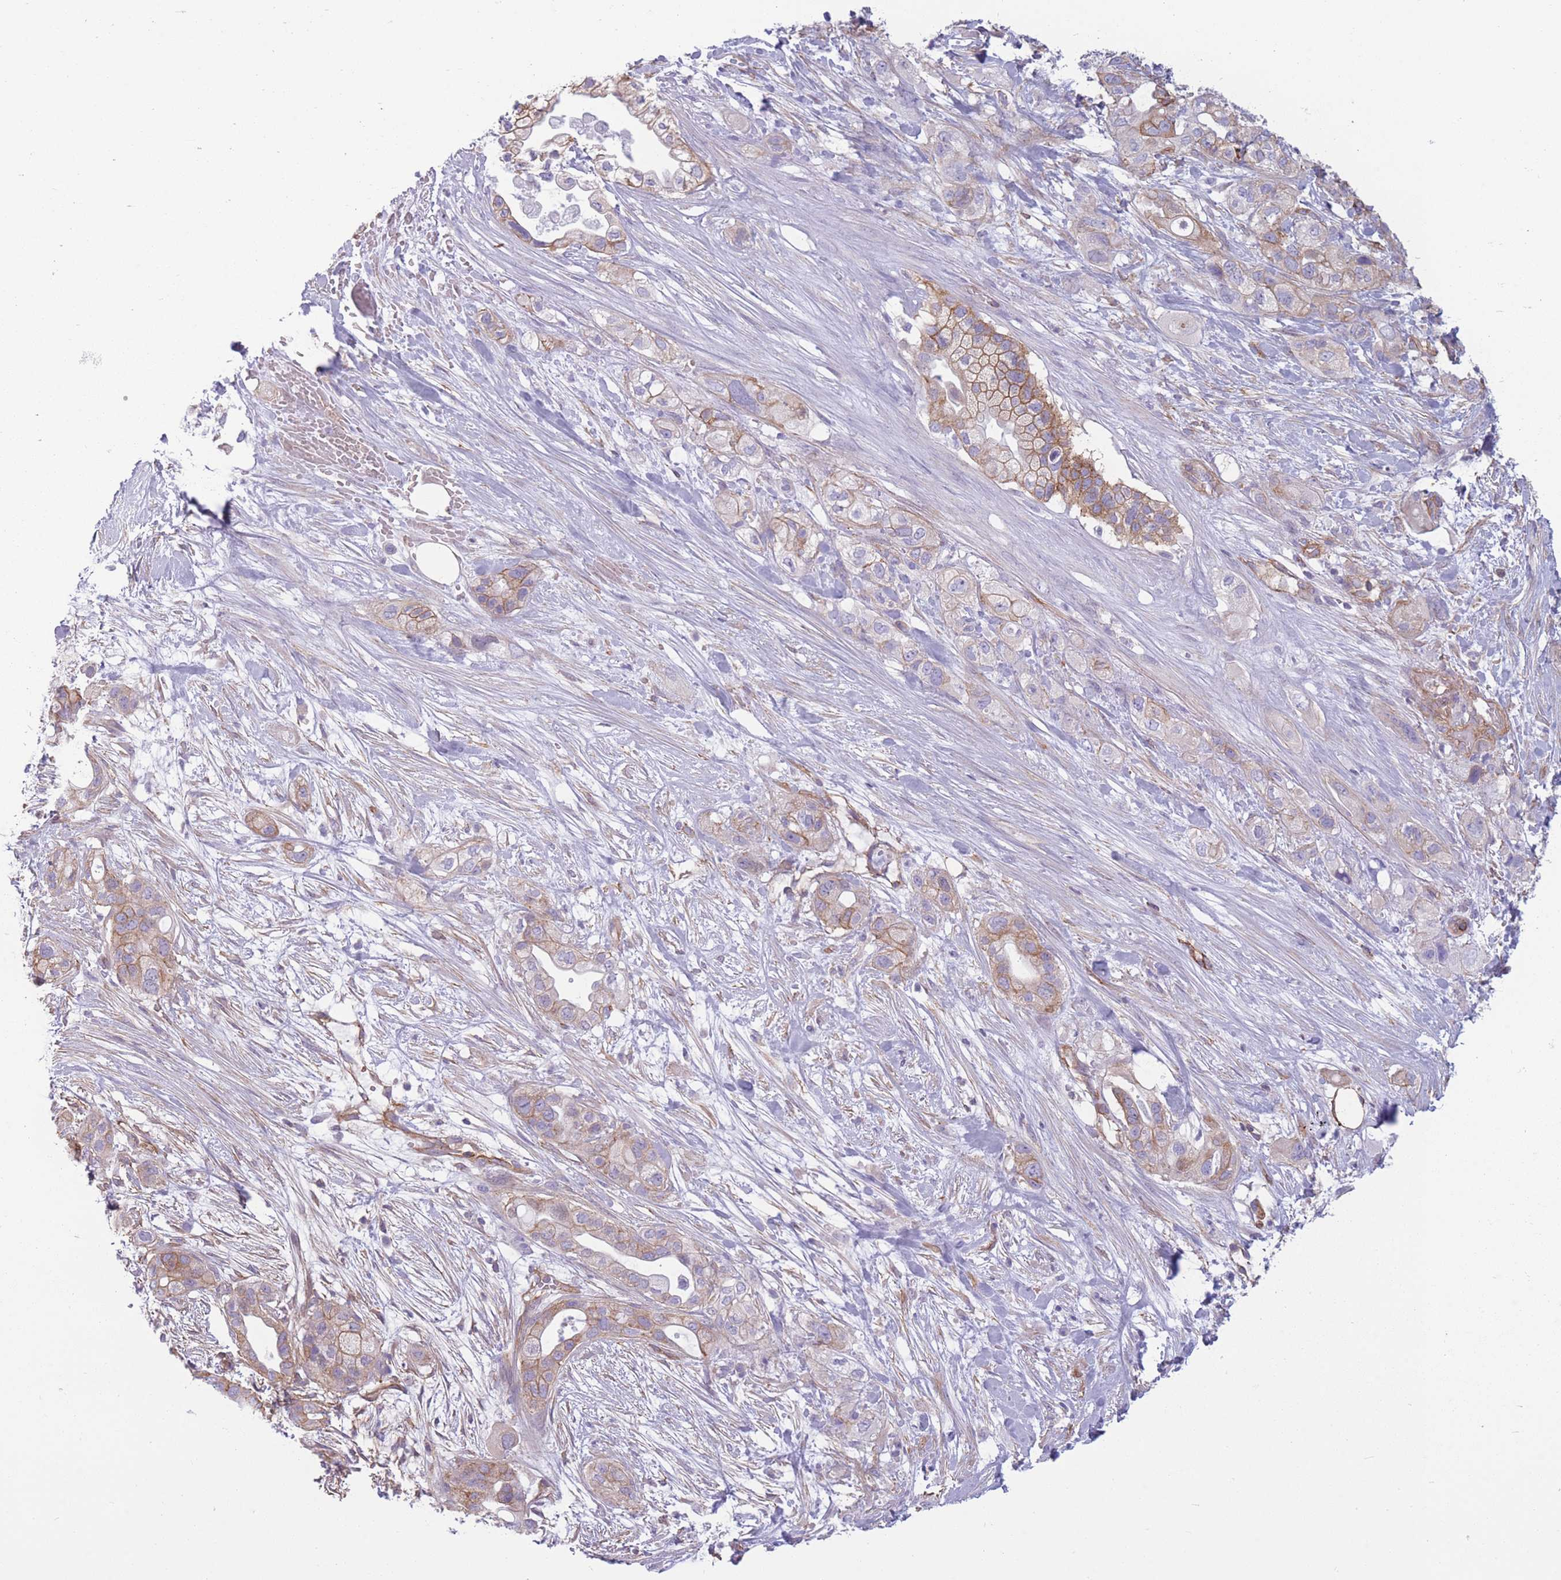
{"staining": {"intensity": "moderate", "quantity": "25%-75%", "location": "cytoplasmic/membranous"}, "tissue": "pancreatic cancer", "cell_type": "Tumor cells", "image_type": "cancer", "snomed": [{"axis": "morphology", "description": "Adenocarcinoma, NOS"}, {"axis": "topography", "description": "Pancreas"}], "caption": "Pancreatic cancer was stained to show a protein in brown. There is medium levels of moderate cytoplasmic/membranous positivity in about 25%-75% of tumor cells.", "gene": "ADD1", "patient": {"sex": "male", "age": 44}}